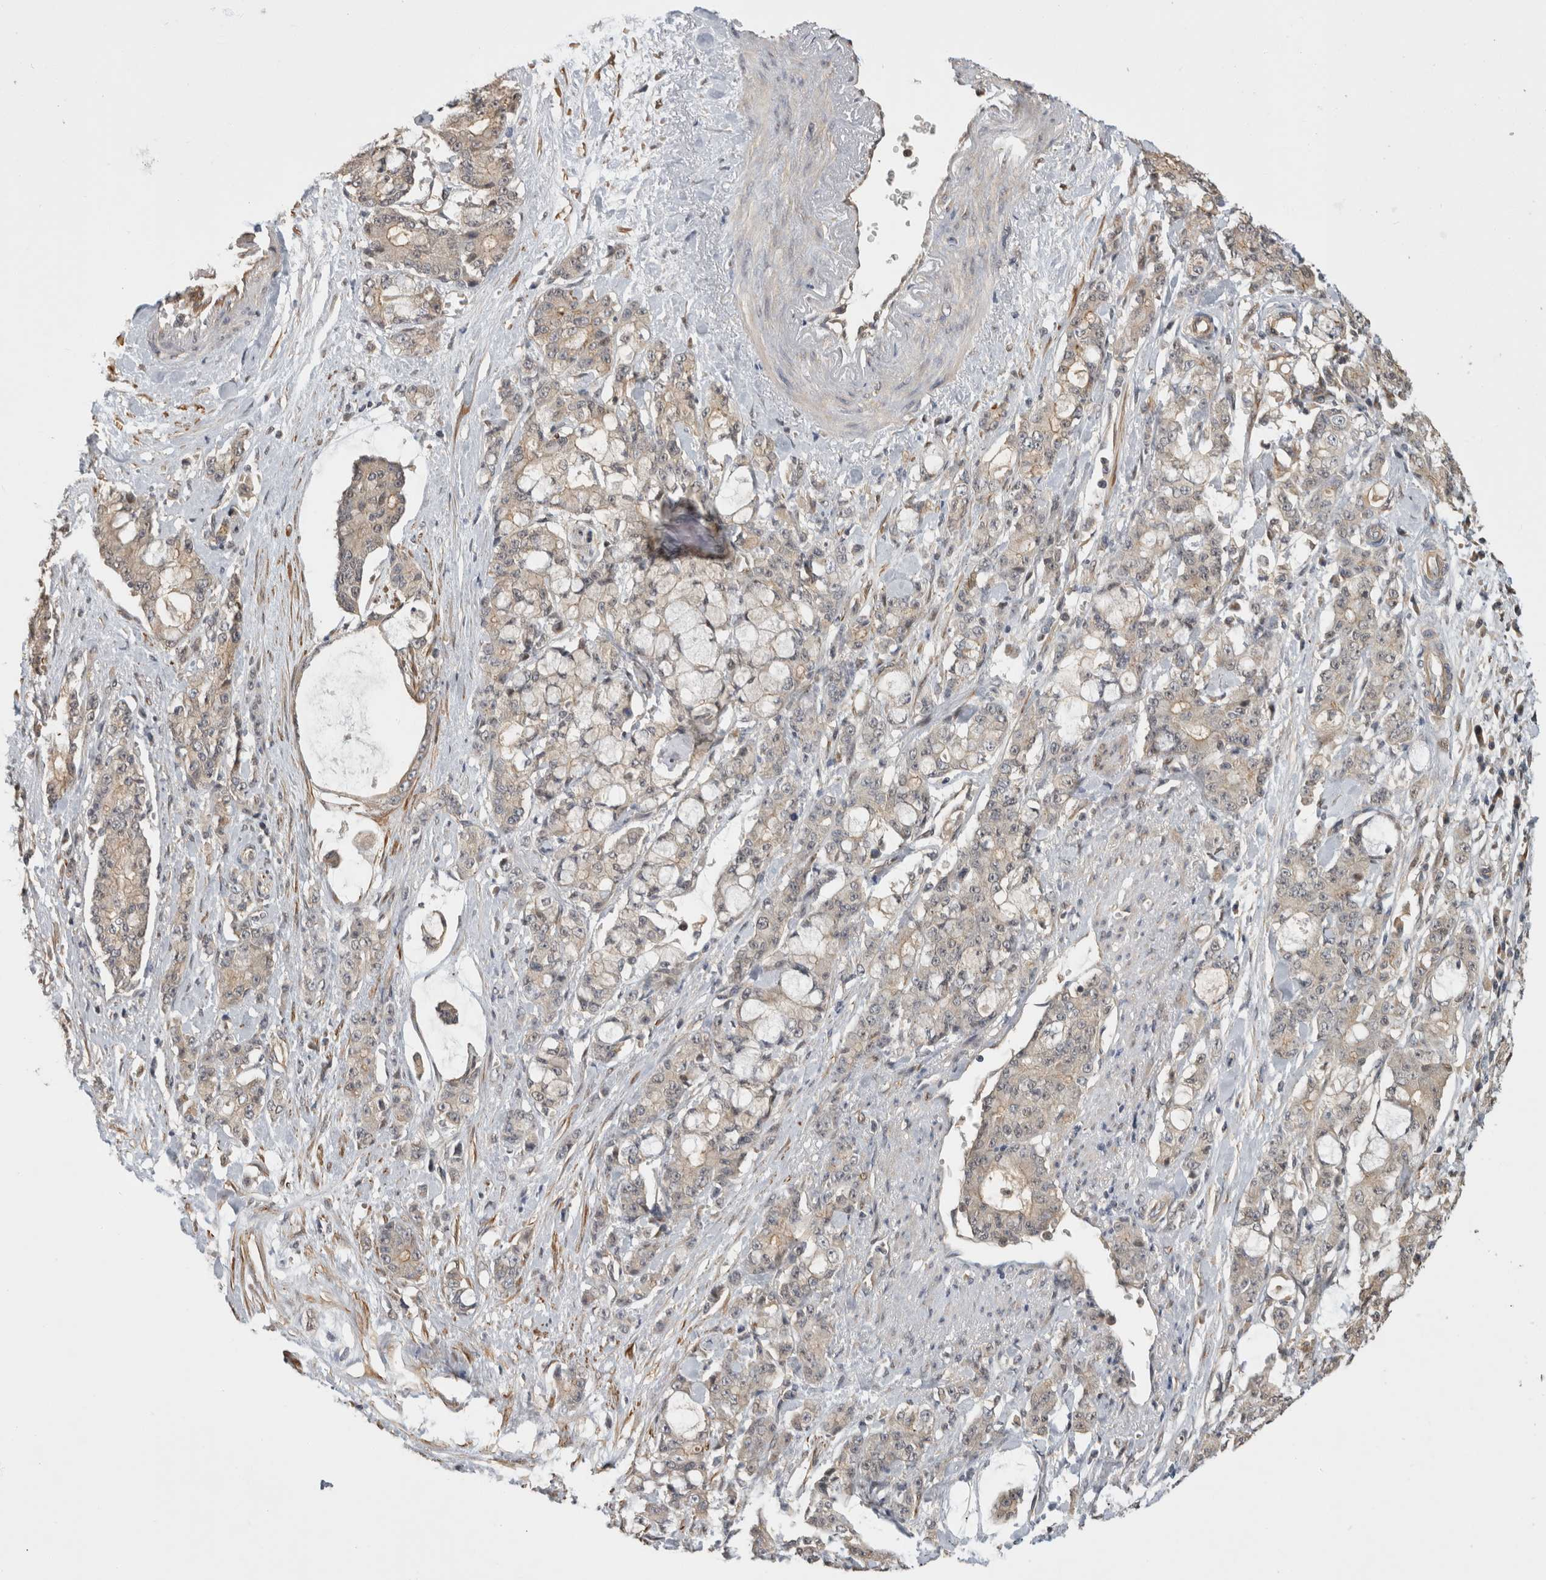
{"staining": {"intensity": "negative", "quantity": "none", "location": "none"}, "tissue": "pancreatic cancer", "cell_type": "Tumor cells", "image_type": "cancer", "snomed": [{"axis": "morphology", "description": "Adenocarcinoma, NOS"}, {"axis": "topography", "description": "Pancreas"}], "caption": "Tumor cells are negative for protein expression in human pancreatic adenocarcinoma.", "gene": "PGM1", "patient": {"sex": "female", "age": 73}}